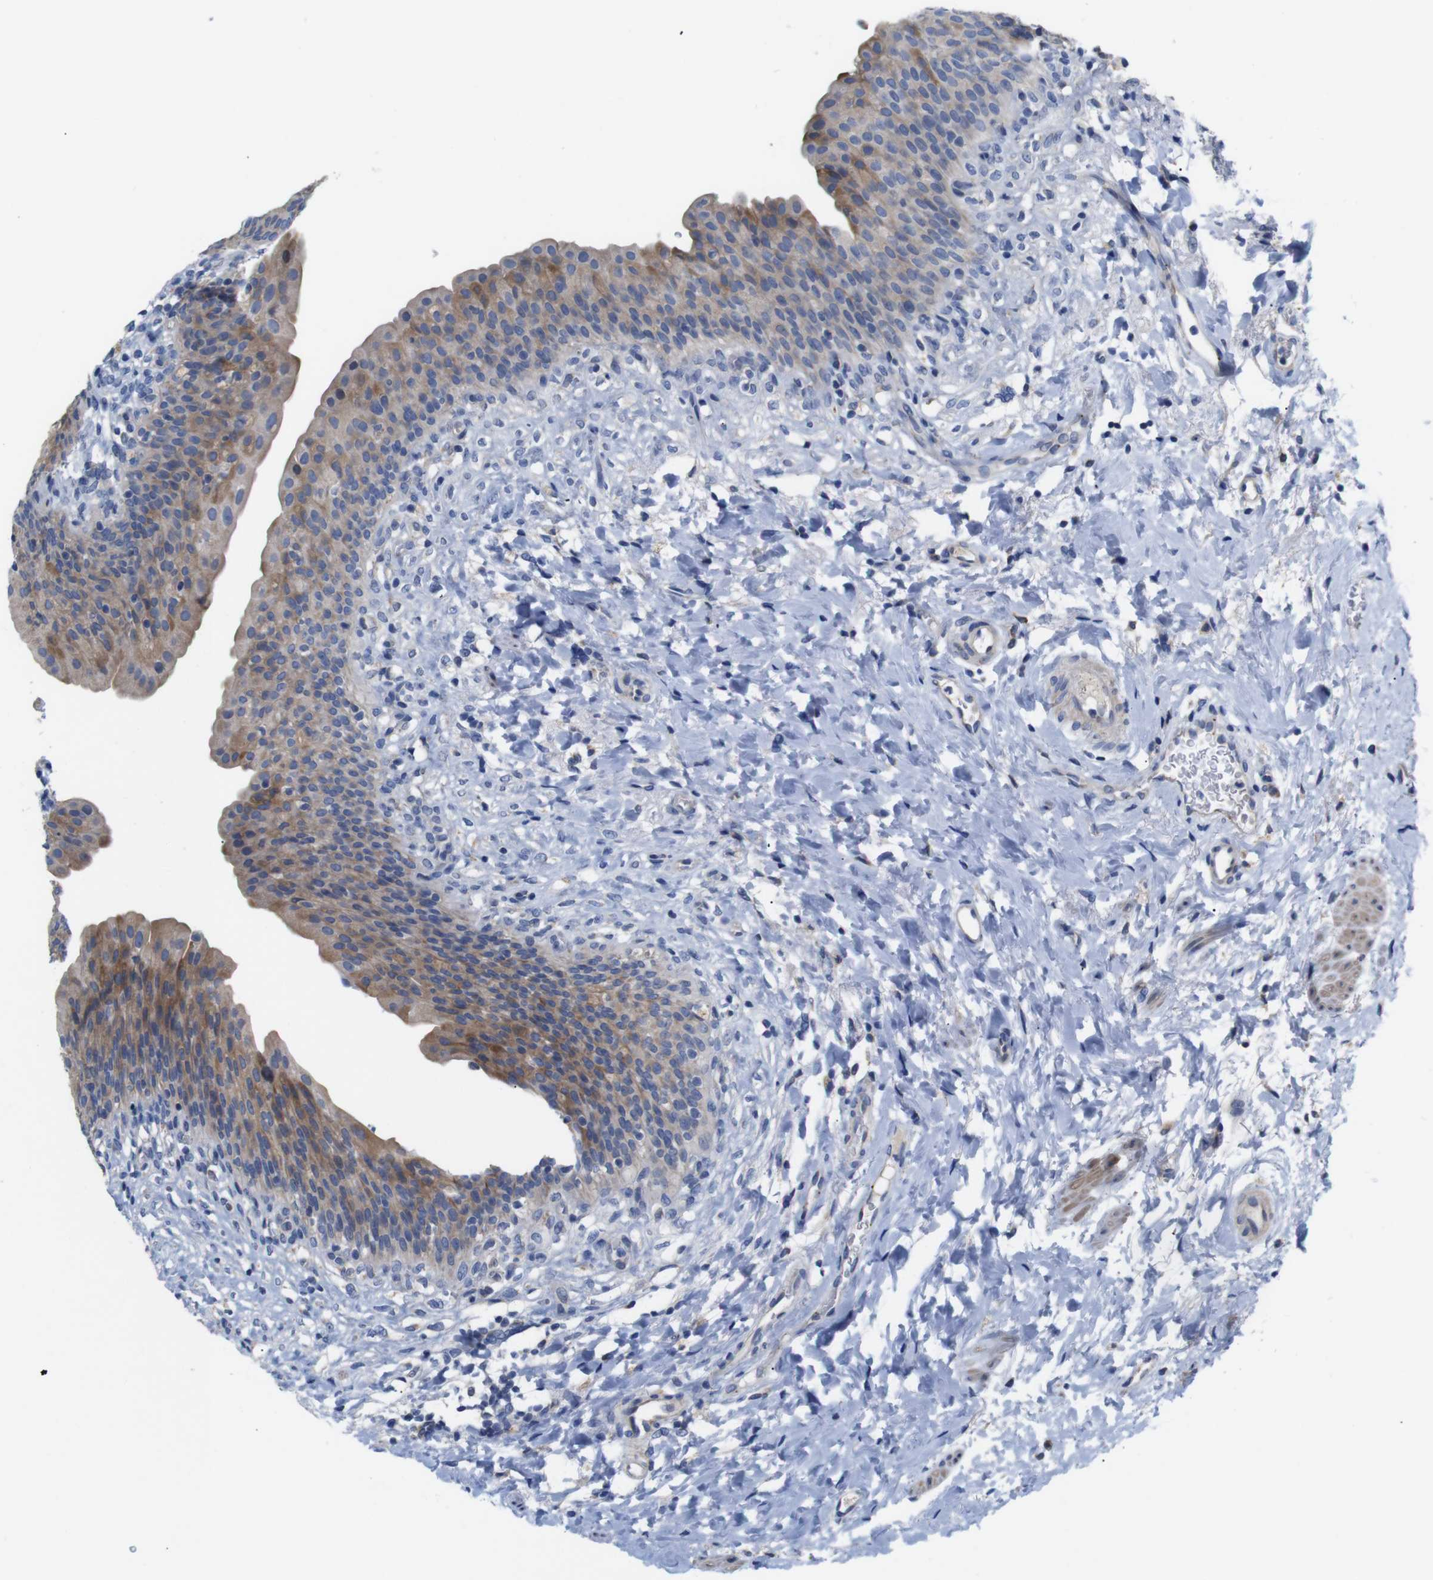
{"staining": {"intensity": "moderate", "quantity": ">75%", "location": "cytoplasmic/membranous"}, "tissue": "urinary bladder", "cell_type": "Urothelial cells", "image_type": "normal", "snomed": [{"axis": "morphology", "description": "Normal tissue, NOS"}, {"axis": "topography", "description": "Urinary bladder"}], "caption": "Urinary bladder stained with immunohistochemistry (IHC) shows moderate cytoplasmic/membranous positivity in about >75% of urothelial cells.", "gene": "LRRC55", "patient": {"sex": "female", "age": 79}}